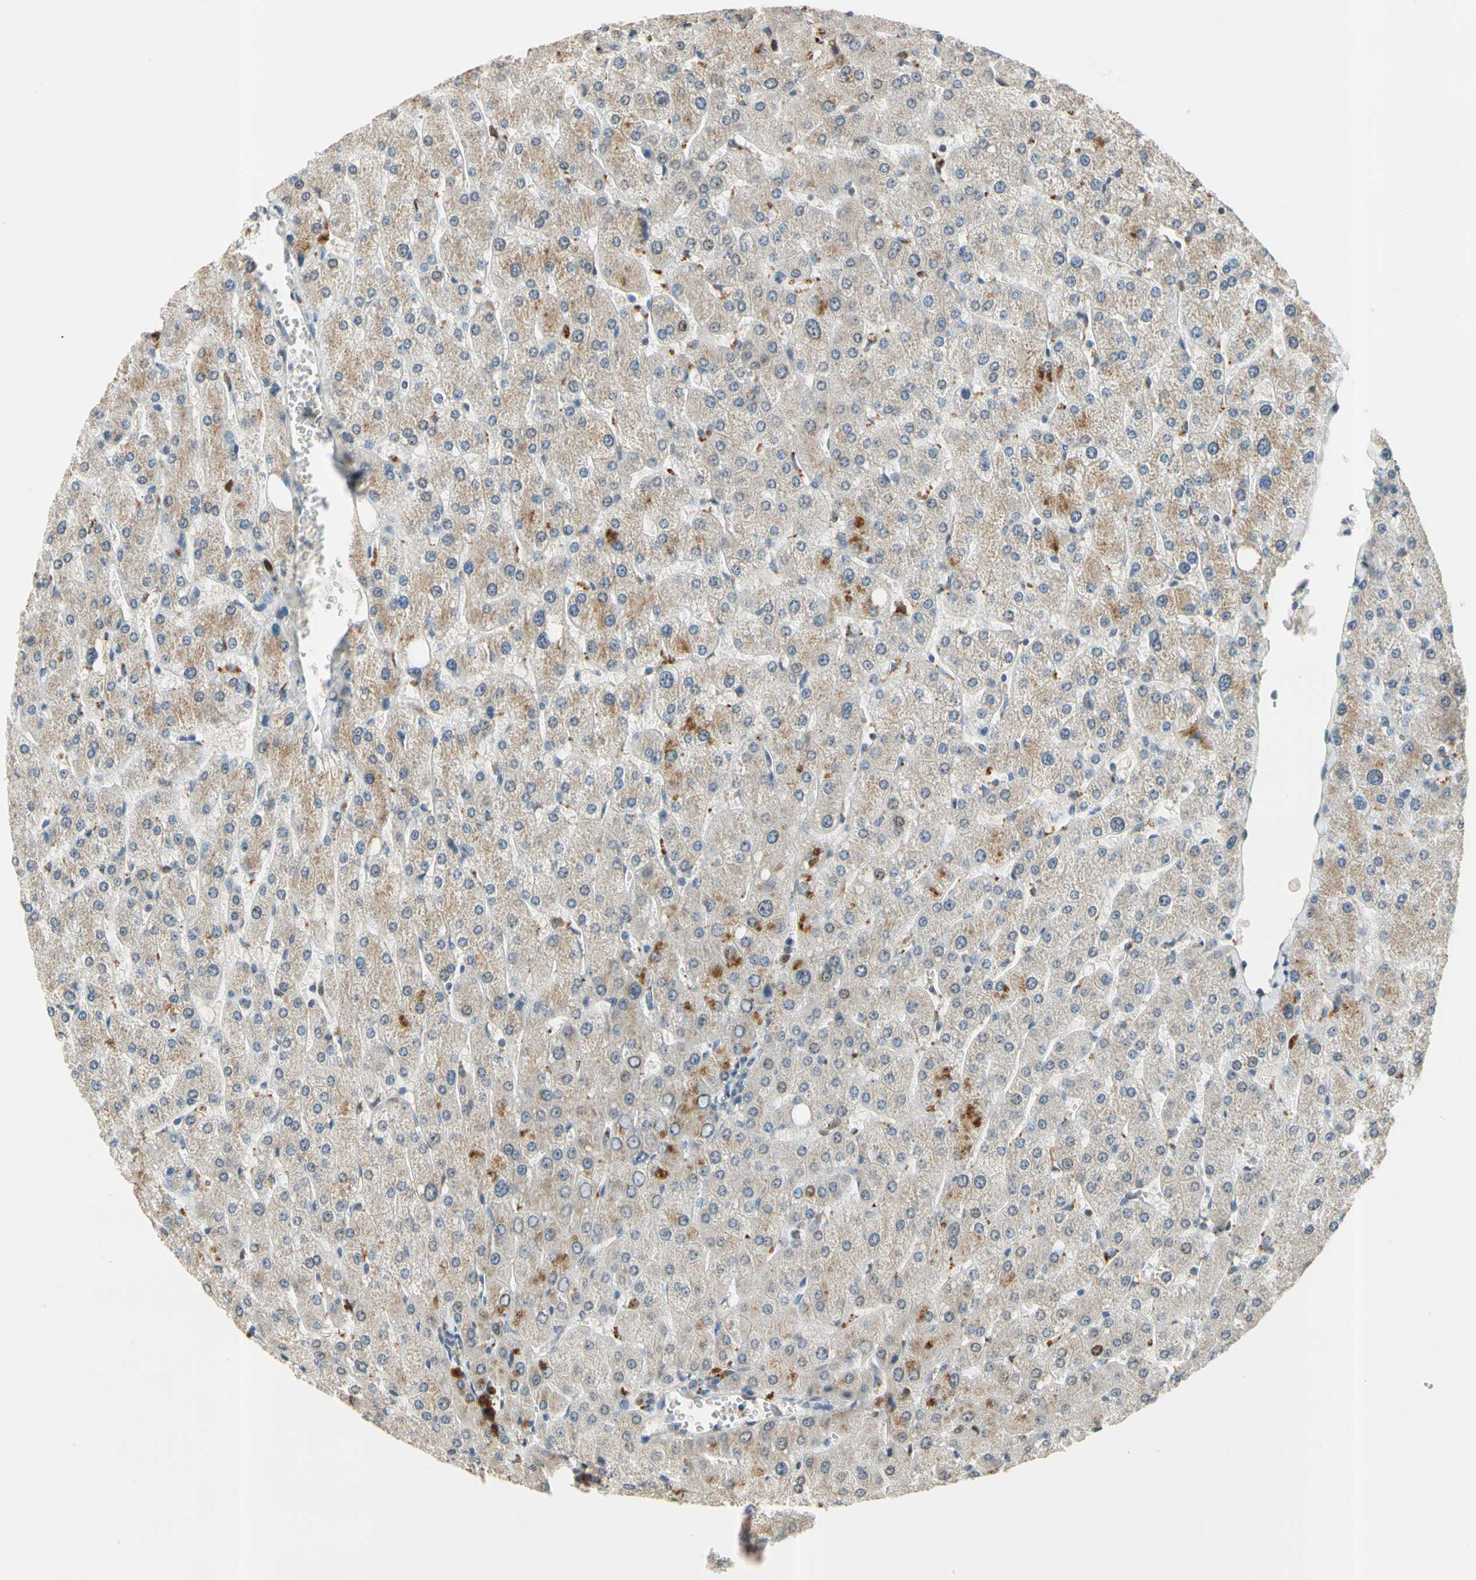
{"staining": {"intensity": "negative", "quantity": "none", "location": "none"}, "tissue": "liver", "cell_type": "Cholangiocytes", "image_type": "normal", "snomed": [{"axis": "morphology", "description": "Normal tissue, NOS"}, {"axis": "topography", "description": "Liver"}], "caption": "Immunohistochemical staining of normal human liver shows no significant staining in cholangiocytes.", "gene": "ZKSCAN3", "patient": {"sex": "male", "age": 55}}